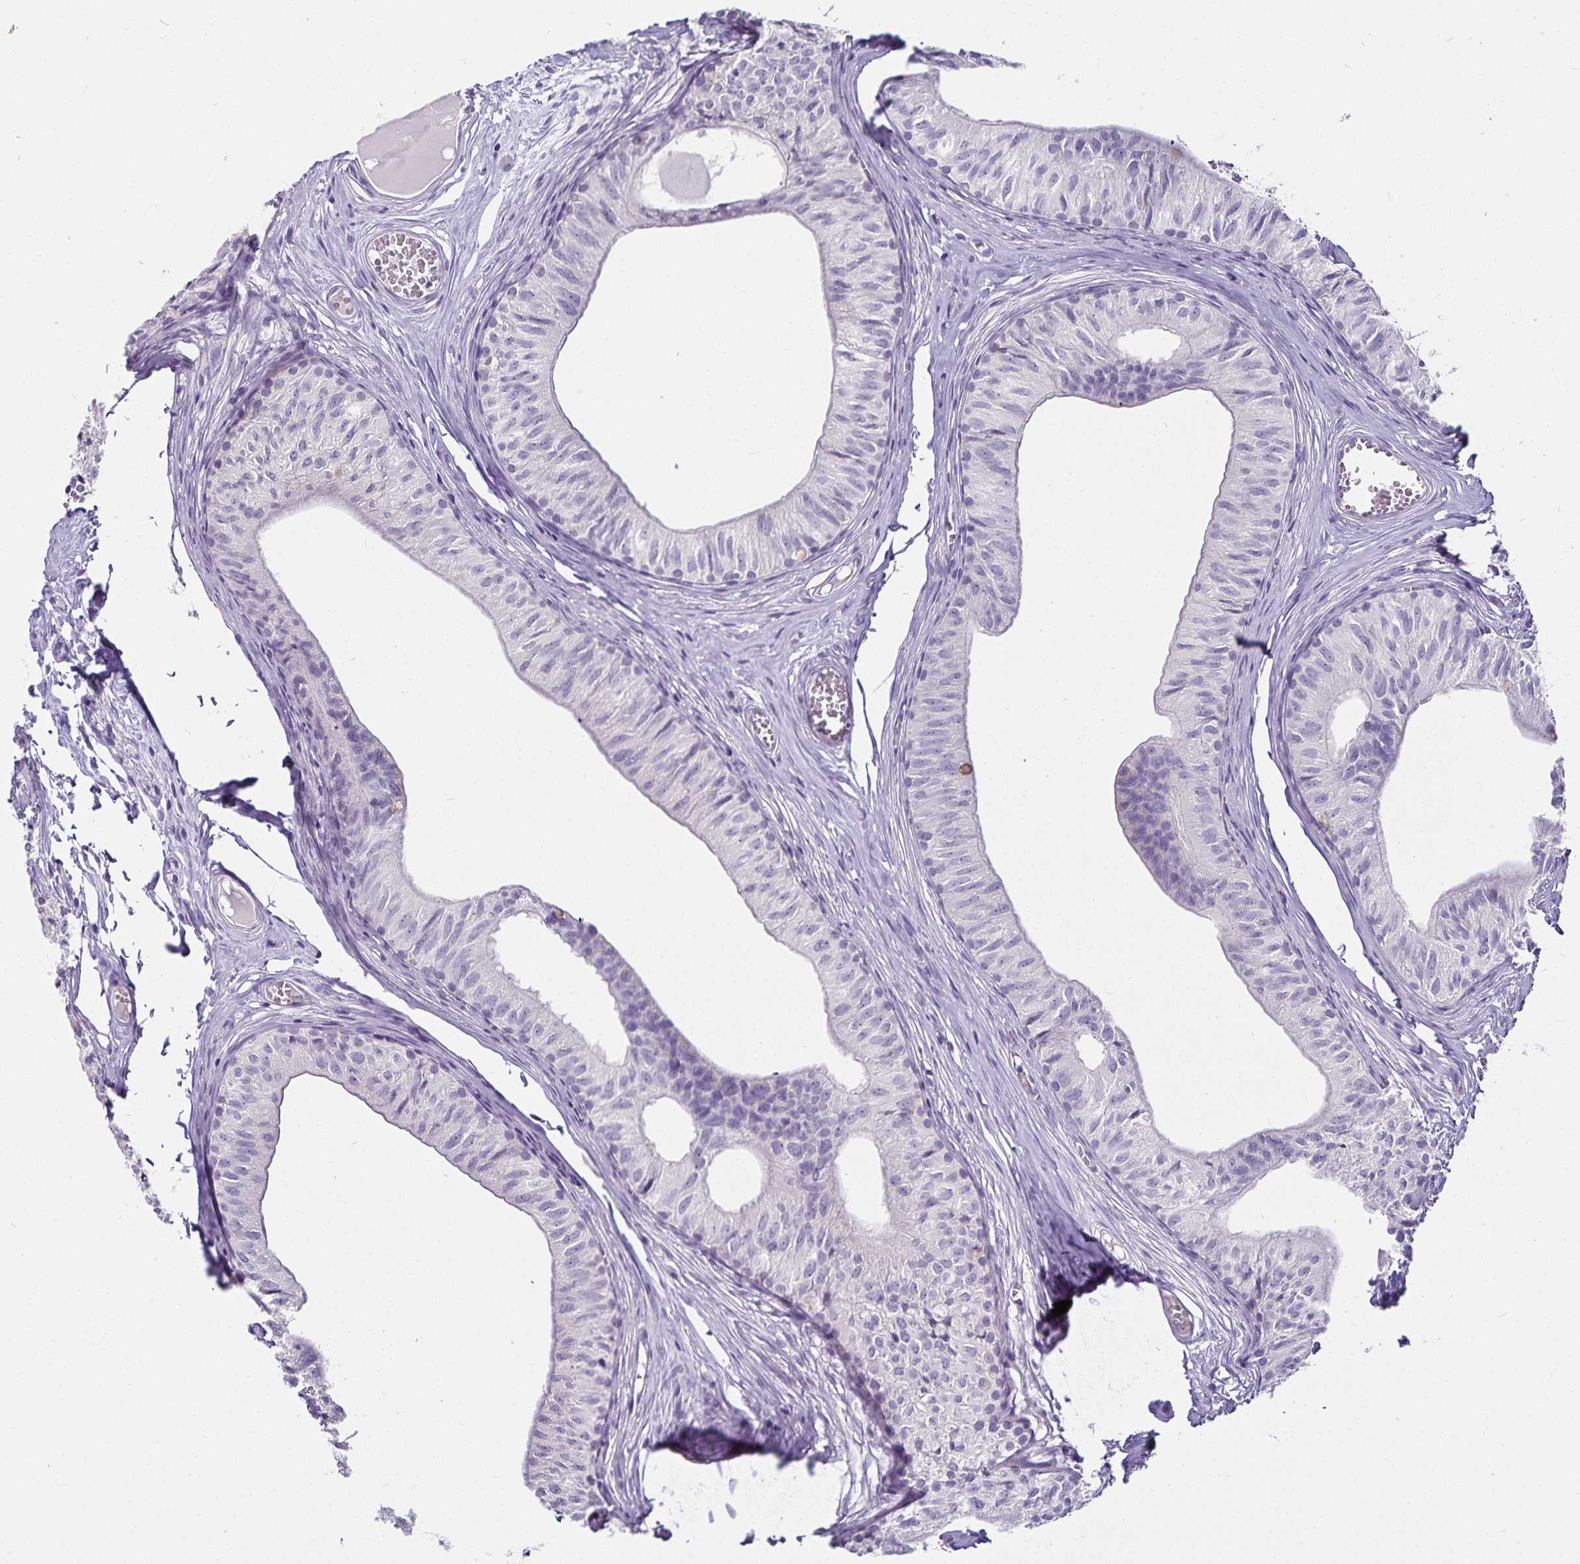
{"staining": {"intensity": "negative", "quantity": "none", "location": "none"}, "tissue": "epididymis", "cell_type": "Glandular cells", "image_type": "normal", "snomed": [{"axis": "morphology", "description": "Normal tissue, NOS"}, {"axis": "topography", "description": "Epididymis"}], "caption": "A photomicrograph of epididymis stained for a protein exhibits no brown staining in glandular cells. (DAB (3,3'-diaminobenzidine) immunohistochemistry (IHC) with hematoxylin counter stain).", "gene": "CA12", "patient": {"sex": "male", "age": 25}}